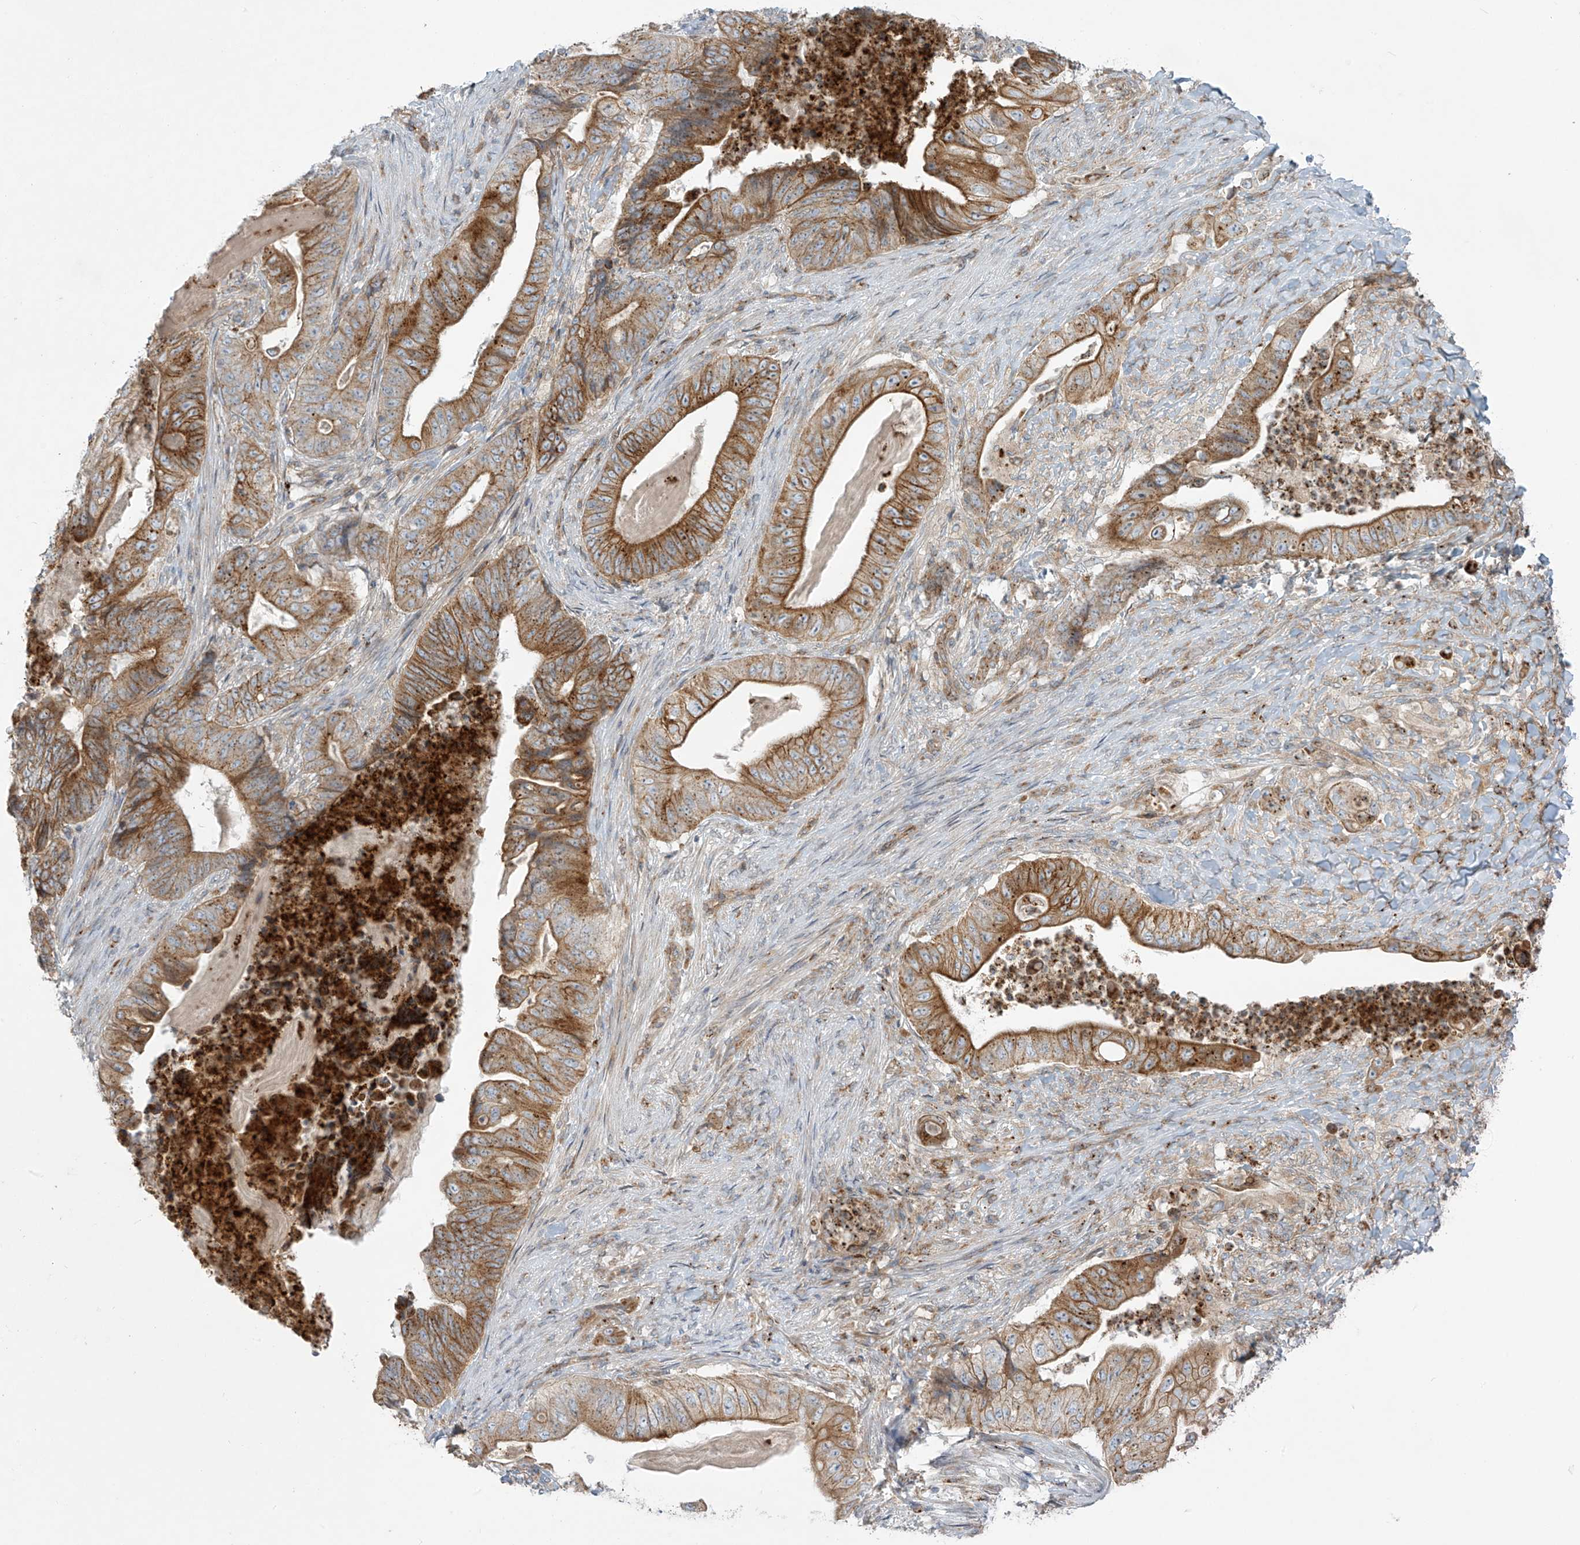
{"staining": {"intensity": "moderate", "quantity": ">75%", "location": "cytoplasmic/membranous"}, "tissue": "stomach cancer", "cell_type": "Tumor cells", "image_type": "cancer", "snomed": [{"axis": "morphology", "description": "Adenocarcinoma, NOS"}, {"axis": "topography", "description": "Stomach"}], "caption": "Immunohistochemical staining of human stomach cancer (adenocarcinoma) demonstrates medium levels of moderate cytoplasmic/membranous protein positivity in about >75% of tumor cells.", "gene": "LZTS3", "patient": {"sex": "female", "age": 73}}